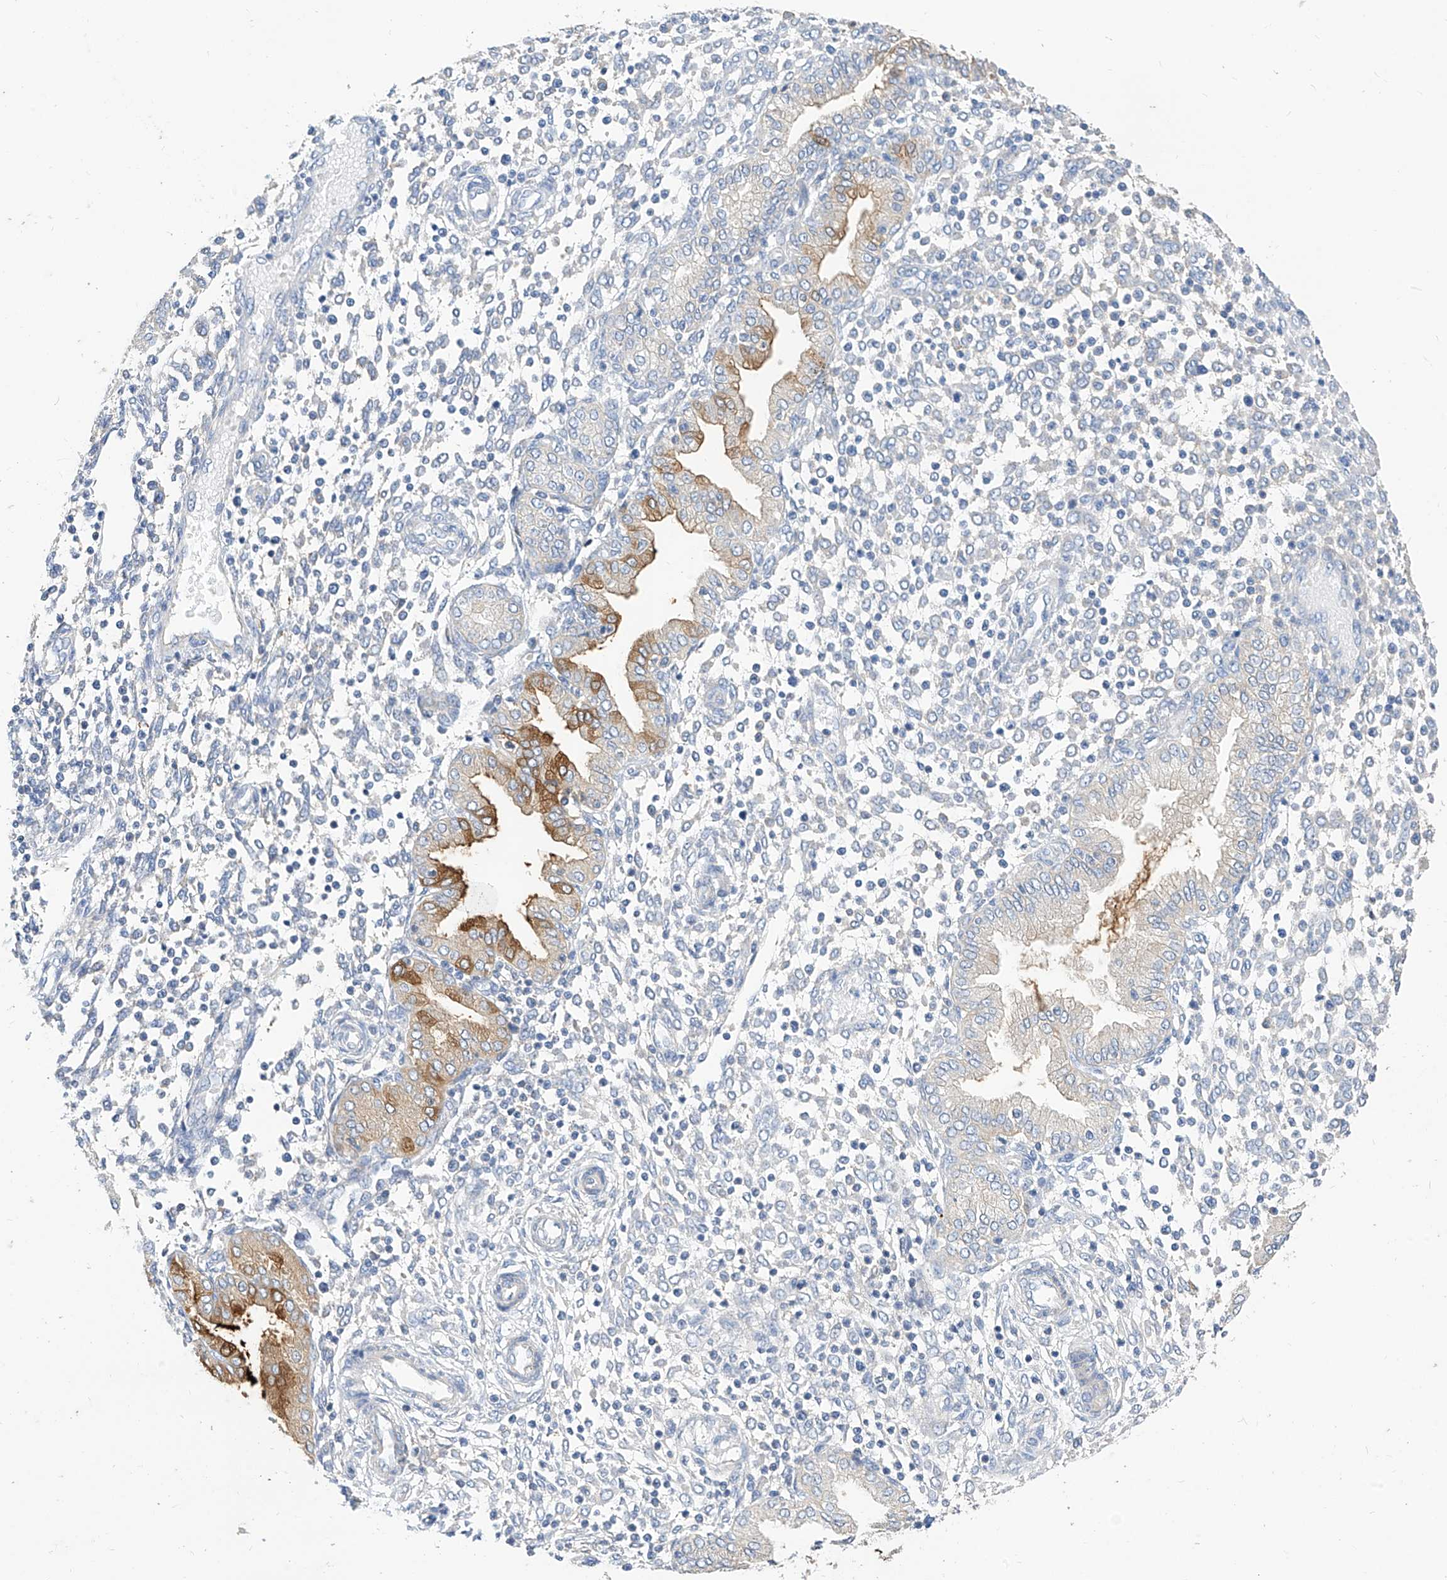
{"staining": {"intensity": "negative", "quantity": "none", "location": "none"}, "tissue": "endometrium", "cell_type": "Cells in endometrial stroma", "image_type": "normal", "snomed": [{"axis": "morphology", "description": "Normal tissue, NOS"}, {"axis": "topography", "description": "Endometrium"}], "caption": "This is an IHC photomicrograph of benign endometrium. There is no expression in cells in endometrial stroma.", "gene": "SCGB2A1", "patient": {"sex": "female", "age": 53}}